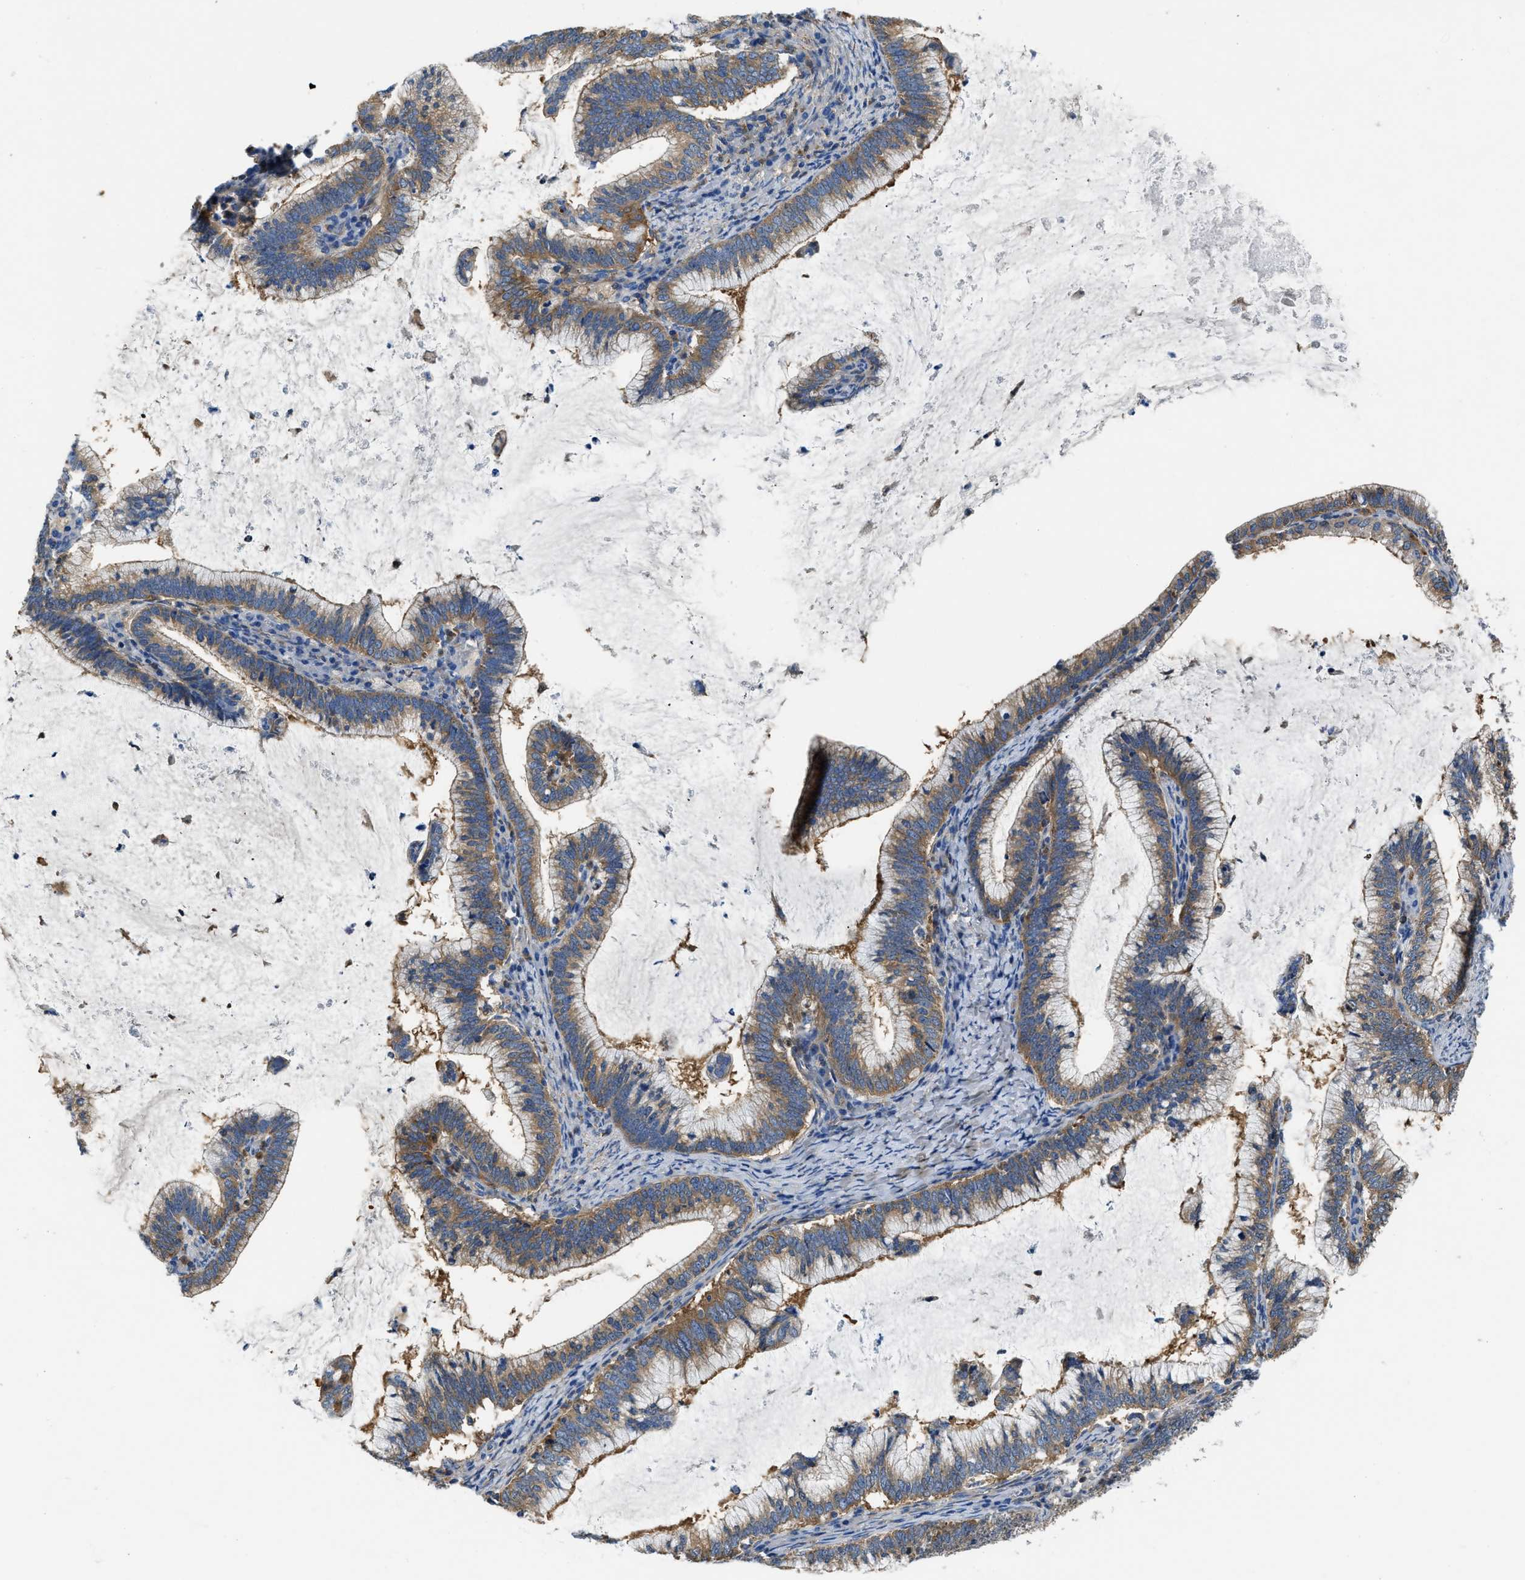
{"staining": {"intensity": "moderate", "quantity": ">75%", "location": "cytoplasmic/membranous"}, "tissue": "cervical cancer", "cell_type": "Tumor cells", "image_type": "cancer", "snomed": [{"axis": "morphology", "description": "Adenocarcinoma, NOS"}, {"axis": "topography", "description": "Cervix"}], "caption": "Protein expression by immunohistochemistry (IHC) reveals moderate cytoplasmic/membranous staining in about >75% of tumor cells in cervical adenocarcinoma.", "gene": "PKM", "patient": {"sex": "female", "age": 36}}